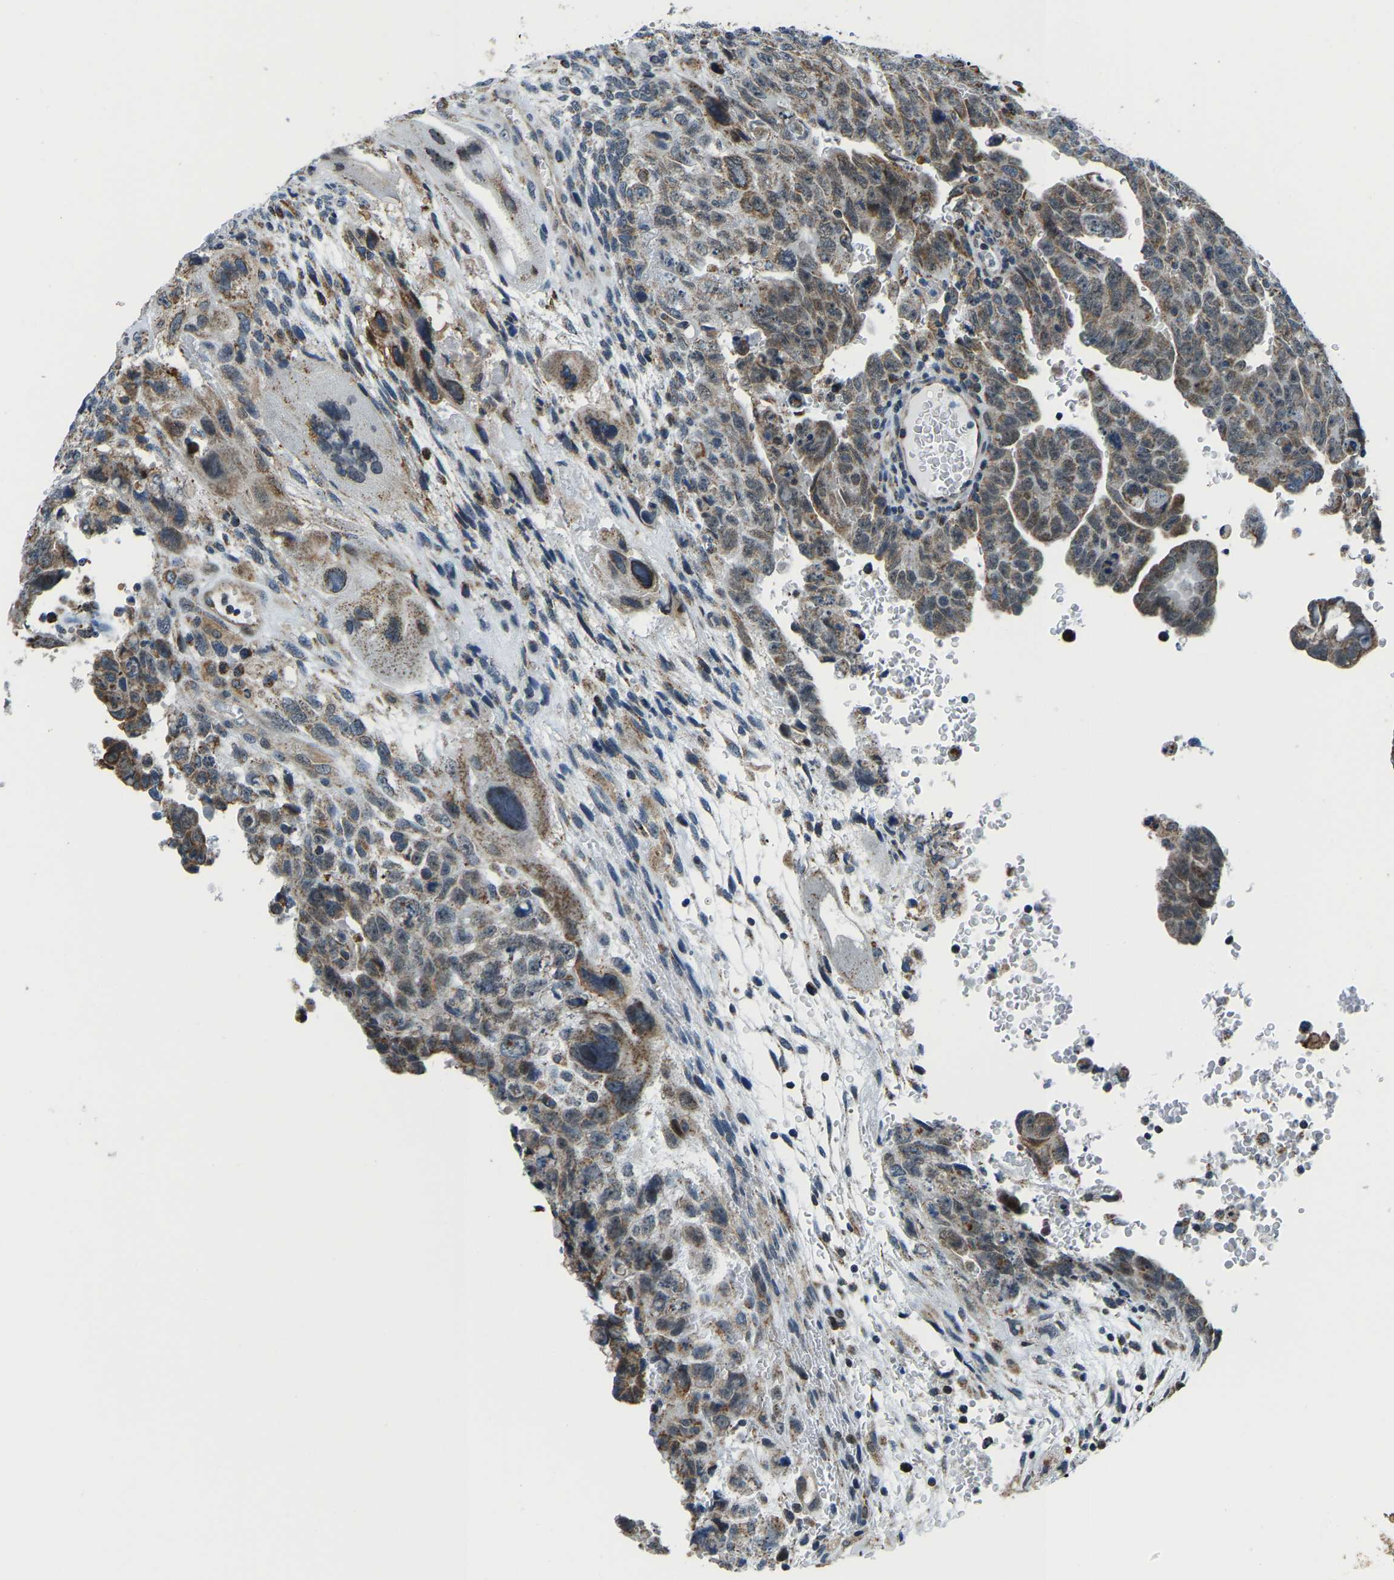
{"staining": {"intensity": "weak", "quantity": ">75%", "location": "cytoplasmic/membranous"}, "tissue": "testis cancer", "cell_type": "Tumor cells", "image_type": "cancer", "snomed": [{"axis": "morphology", "description": "Carcinoma, Embryonal, NOS"}, {"axis": "topography", "description": "Testis"}], "caption": "The histopathology image shows a brown stain indicating the presence of a protein in the cytoplasmic/membranous of tumor cells in embryonal carcinoma (testis).", "gene": "RBM33", "patient": {"sex": "male", "age": 28}}